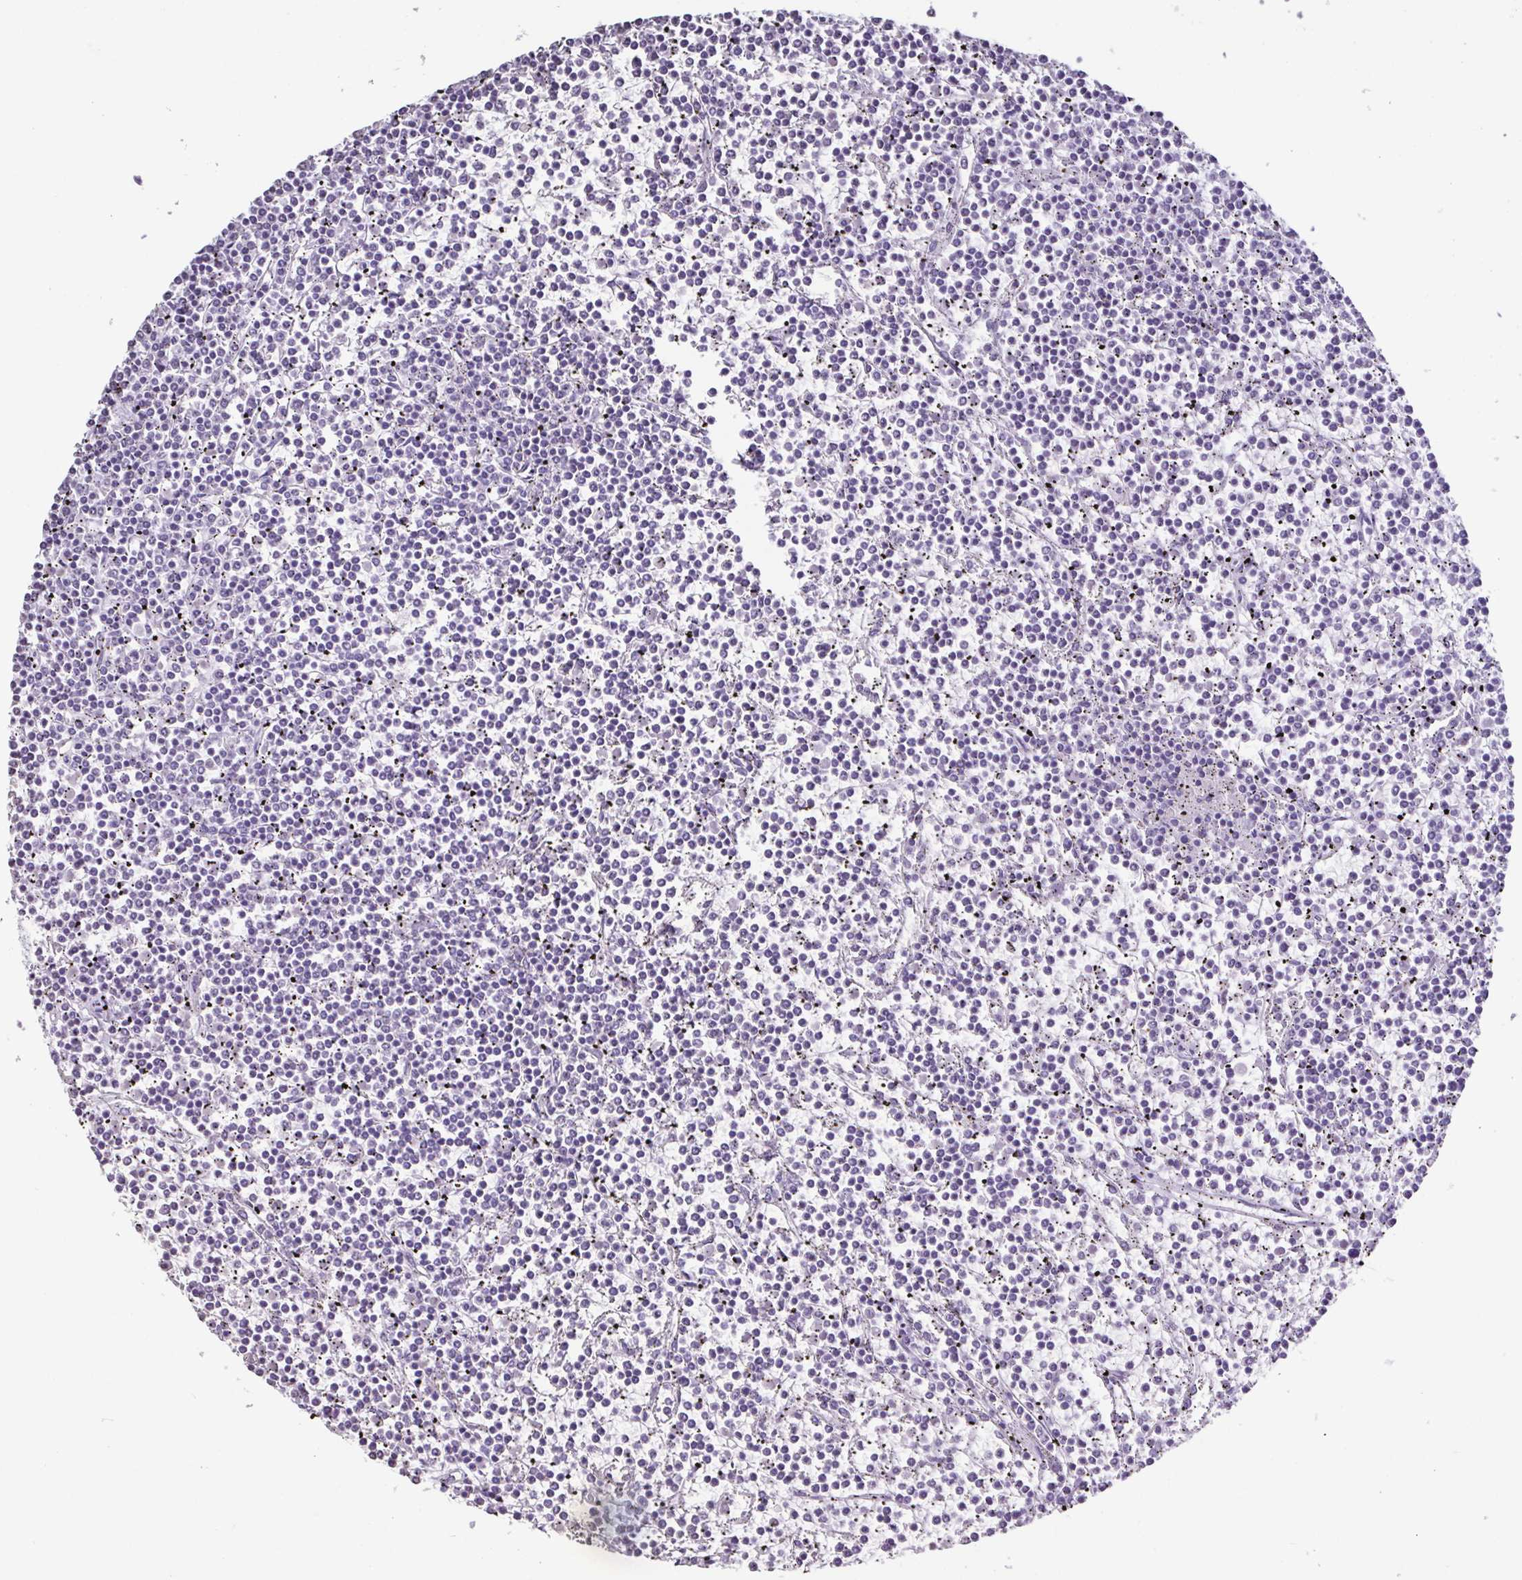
{"staining": {"intensity": "negative", "quantity": "none", "location": "none"}, "tissue": "lymphoma", "cell_type": "Tumor cells", "image_type": "cancer", "snomed": [{"axis": "morphology", "description": "Malignant lymphoma, non-Hodgkin's type, Low grade"}, {"axis": "topography", "description": "Spleen"}], "caption": "The IHC photomicrograph has no significant staining in tumor cells of lymphoma tissue. (DAB (3,3'-diaminobenzidine) IHC, high magnification).", "gene": "VCY1B", "patient": {"sex": "female", "age": 19}}